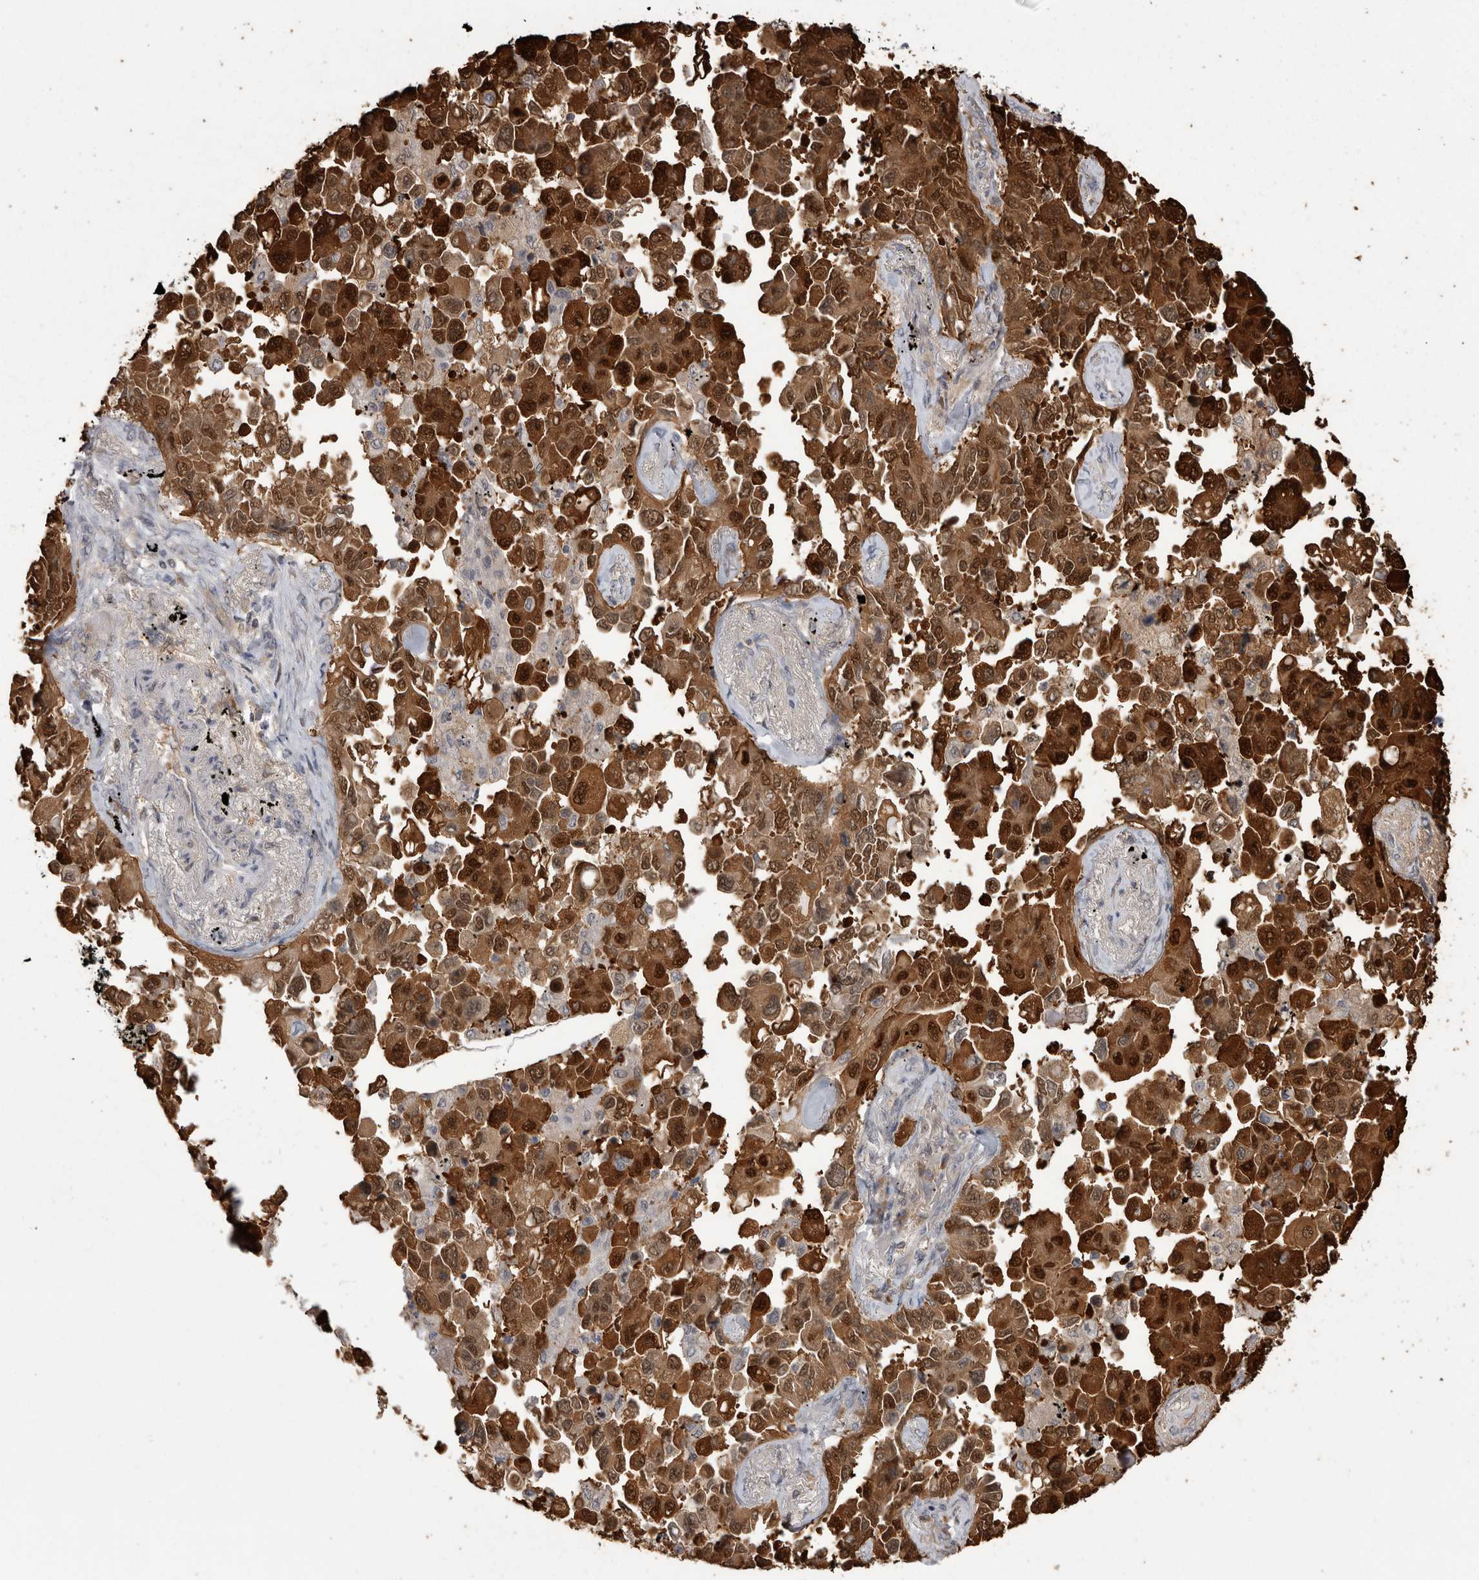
{"staining": {"intensity": "strong", "quantity": ">75%", "location": "cytoplasmic/membranous,nuclear"}, "tissue": "lung cancer", "cell_type": "Tumor cells", "image_type": "cancer", "snomed": [{"axis": "morphology", "description": "Adenocarcinoma, NOS"}, {"axis": "topography", "description": "Lung"}], "caption": "Lung cancer (adenocarcinoma) stained with a brown dye exhibits strong cytoplasmic/membranous and nuclear positive staining in about >75% of tumor cells.", "gene": "CHIC2", "patient": {"sex": "female", "age": 67}}